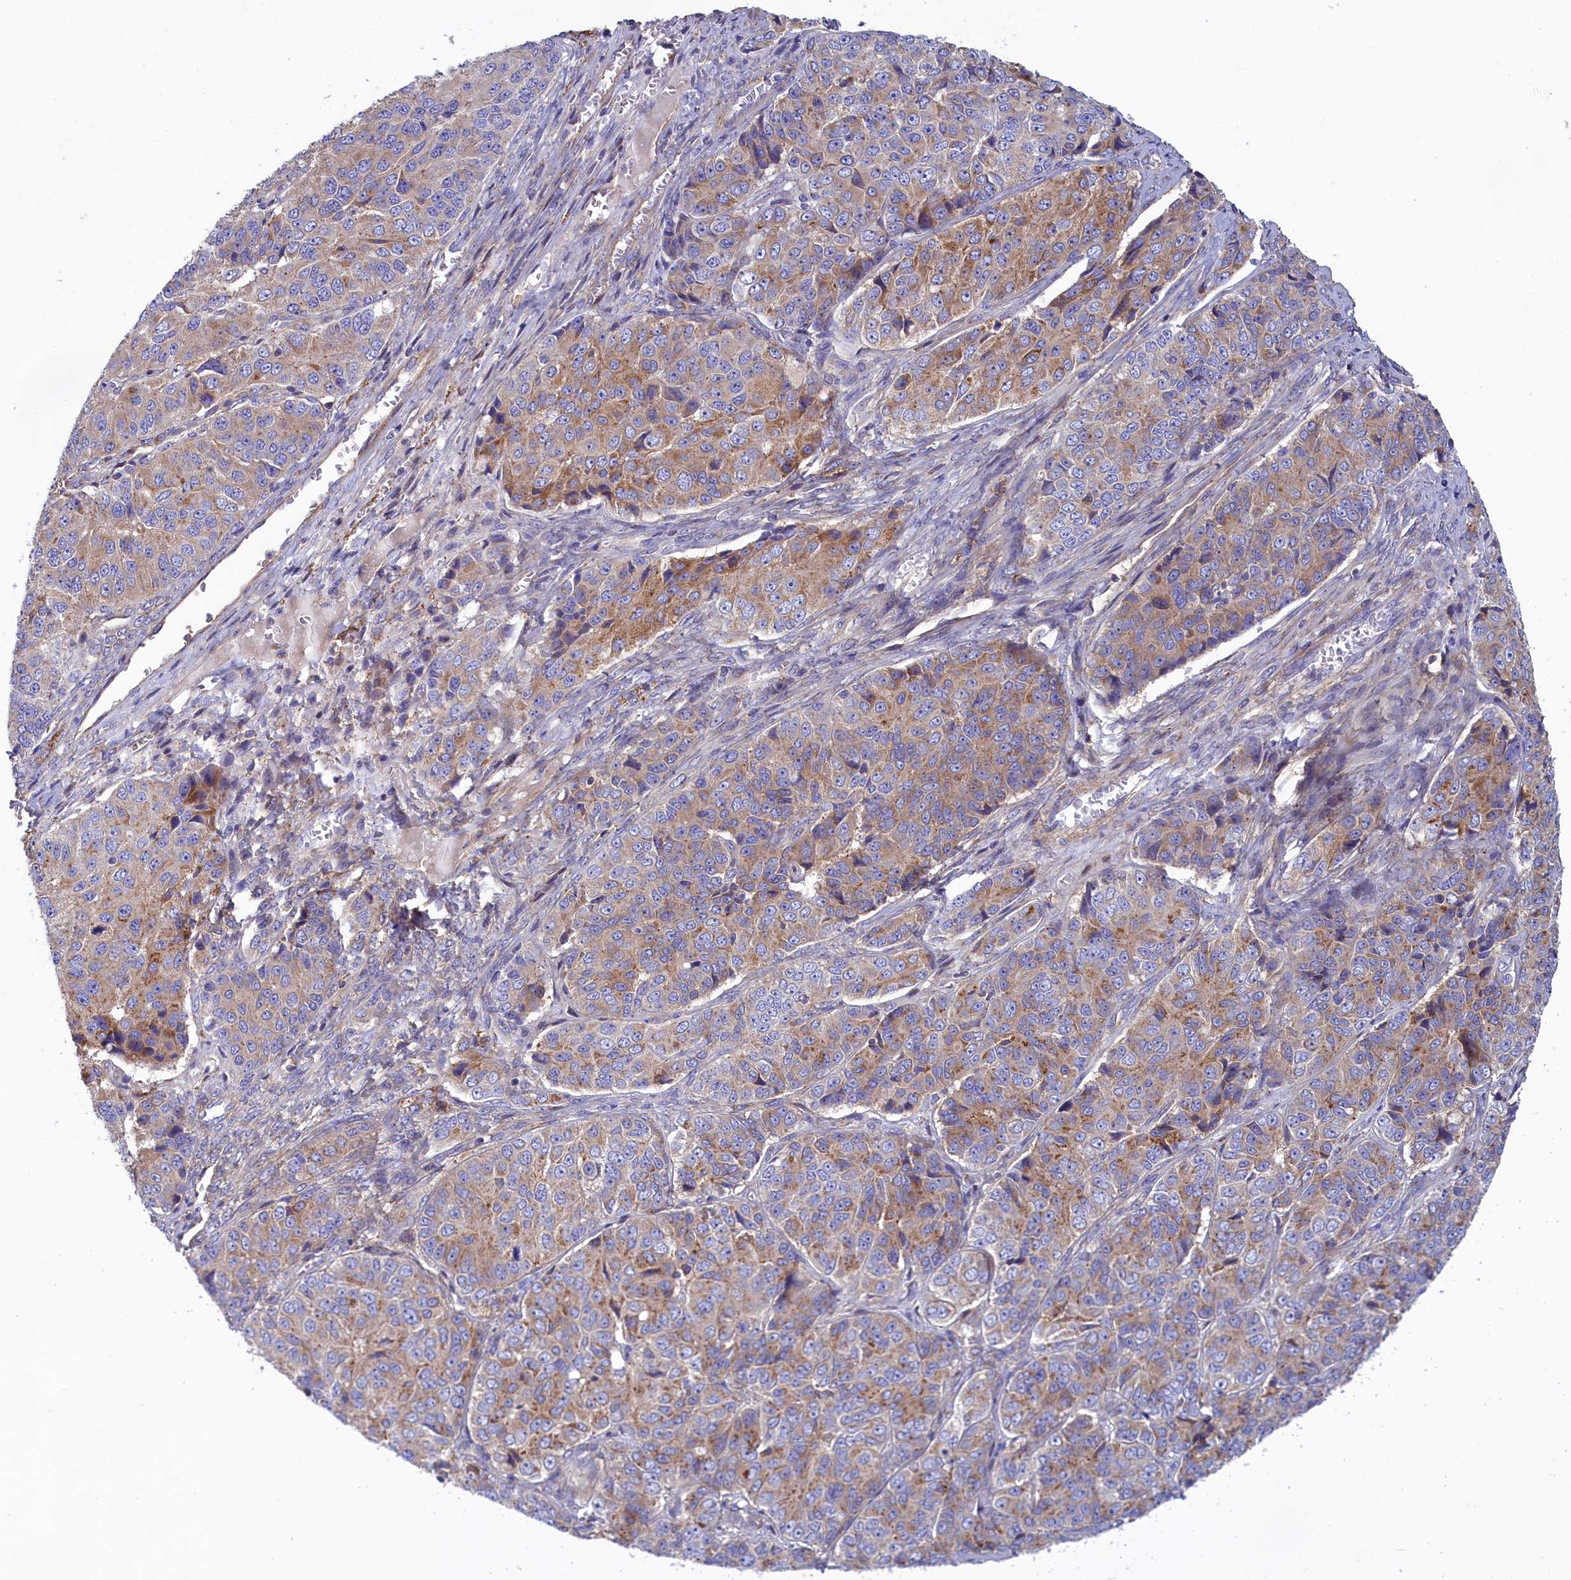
{"staining": {"intensity": "moderate", "quantity": ">75%", "location": "cytoplasmic/membranous"}, "tissue": "ovarian cancer", "cell_type": "Tumor cells", "image_type": "cancer", "snomed": [{"axis": "morphology", "description": "Carcinoma, endometroid"}, {"axis": "topography", "description": "Ovary"}], "caption": "Immunohistochemical staining of ovarian cancer (endometroid carcinoma) demonstrates medium levels of moderate cytoplasmic/membranous protein expression in approximately >75% of tumor cells. Immunohistochemistry stains the protein in brown and the nuclei are stained blue.", "gene": "SCAMP4", "patient": {"sex": "female", "age": 51}}